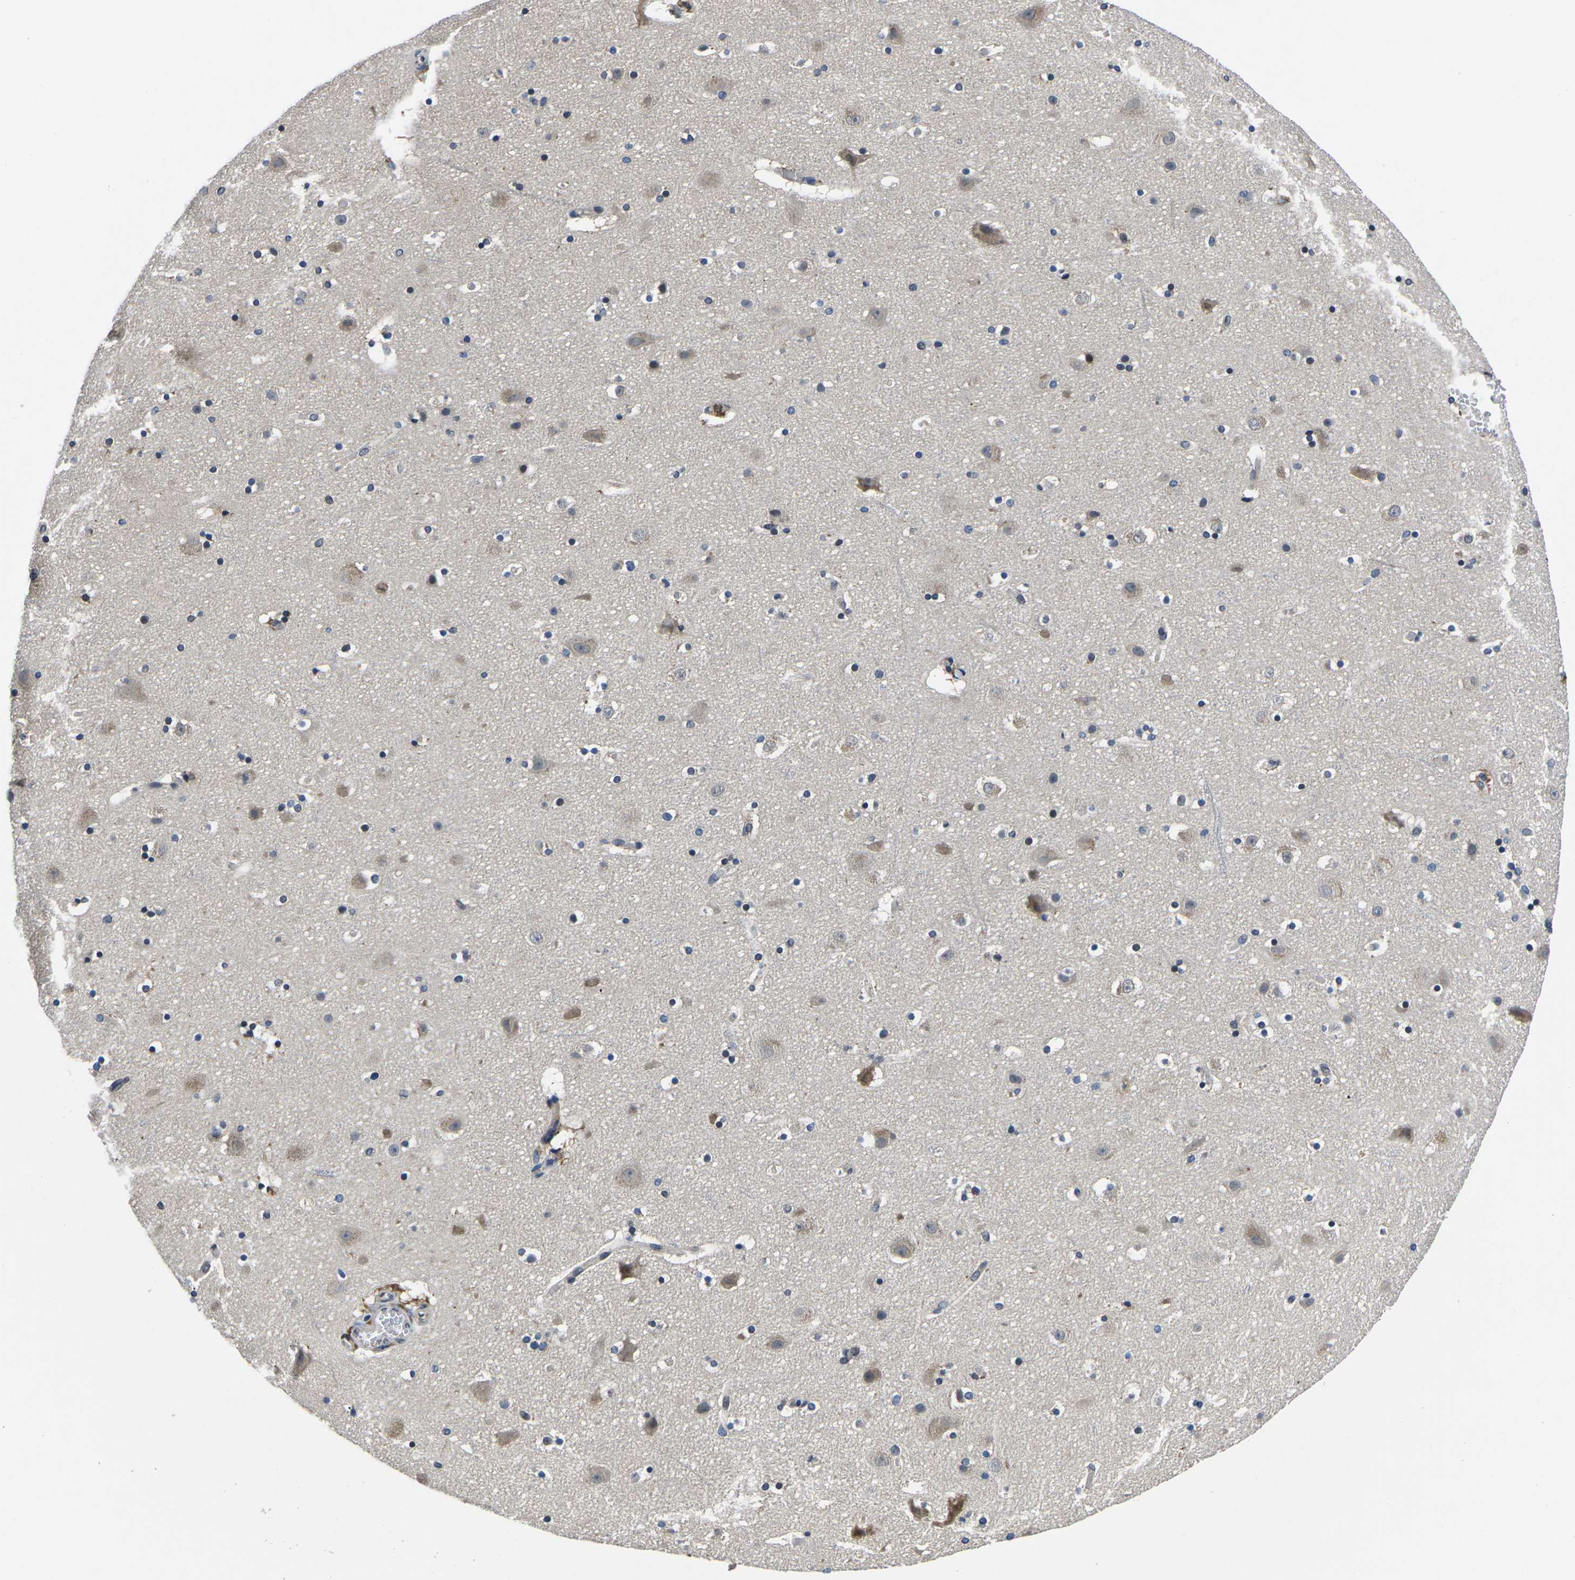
{"staining": {"intensity": "weak", "quantity": "25%-75%", "location": "cytoplasmic/membranous"}, "tissue": "cerebral cortex", "cell_type": "Endothelial cells", "image_type": "normal", "snomed": [{"axis": "morphology", "description": "Normal tissue, NOS"}, {"axis": "topography", "description": "Cerebral cortex"}], "caption": "DAB immunohistochemical staining of benign human cerebral cortex demonstrates weak cytoplasmic/membranous protein expression in approximately 25%-75% of endothelial cells. (IHC, brightfield microscopy, high magnification).", "gene": "SNX10", "patient": {"sex": "male", "age": 45}}